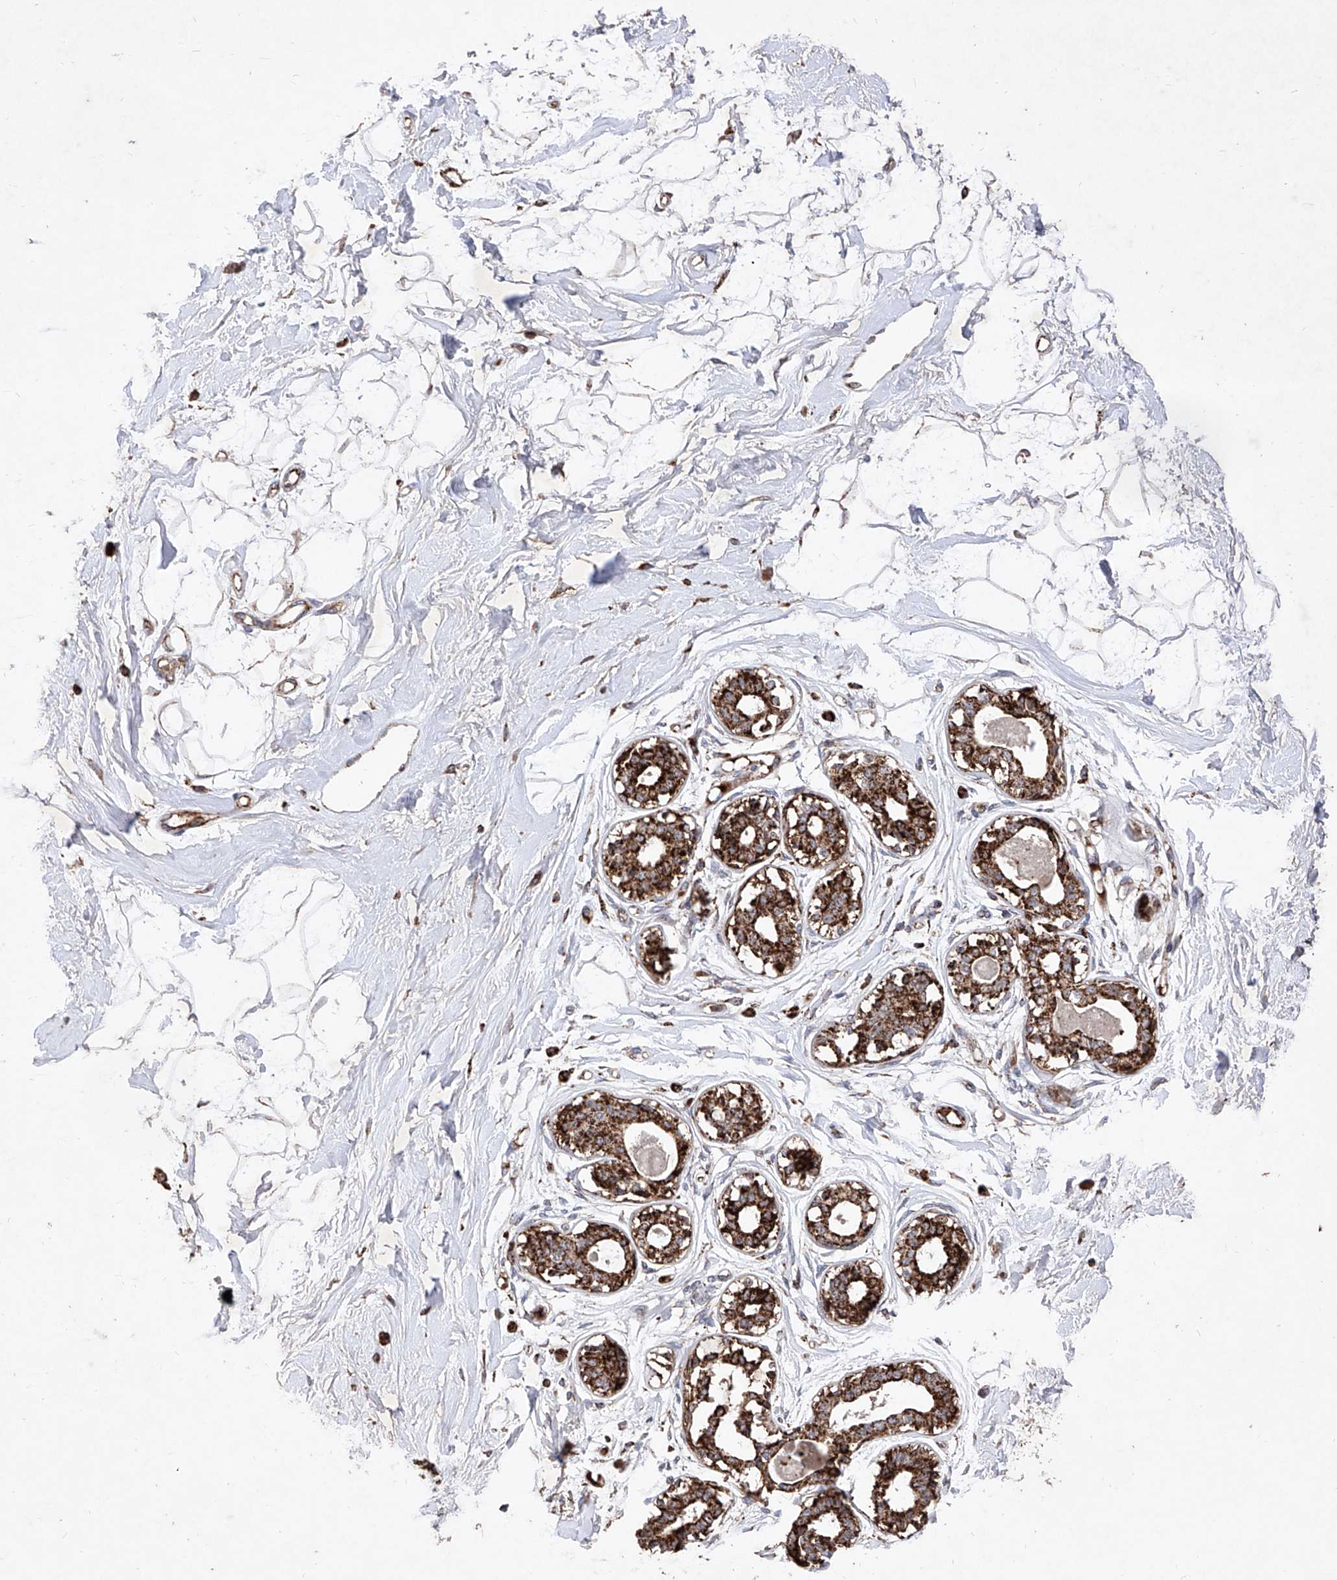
{"staining": {"intensity": "negative", "quantity": "none", "location": "none"}, "tissue": "breast", "cell_type": "Adipocytes", "image_type": "normal", "snomed": [{"axis": "morphology", "description": "Normal tissue, NOS"}, {"axis": "topography", "description": "Breast"}], "caption": "DAB (3,3'-diaminobenzidine) immunohistochemical staining of unremarkable breast demonstrates no significant positivity in adipocytes.", "gene": "SEMA6A", "patient": {"sex": "female", "age": 45}}